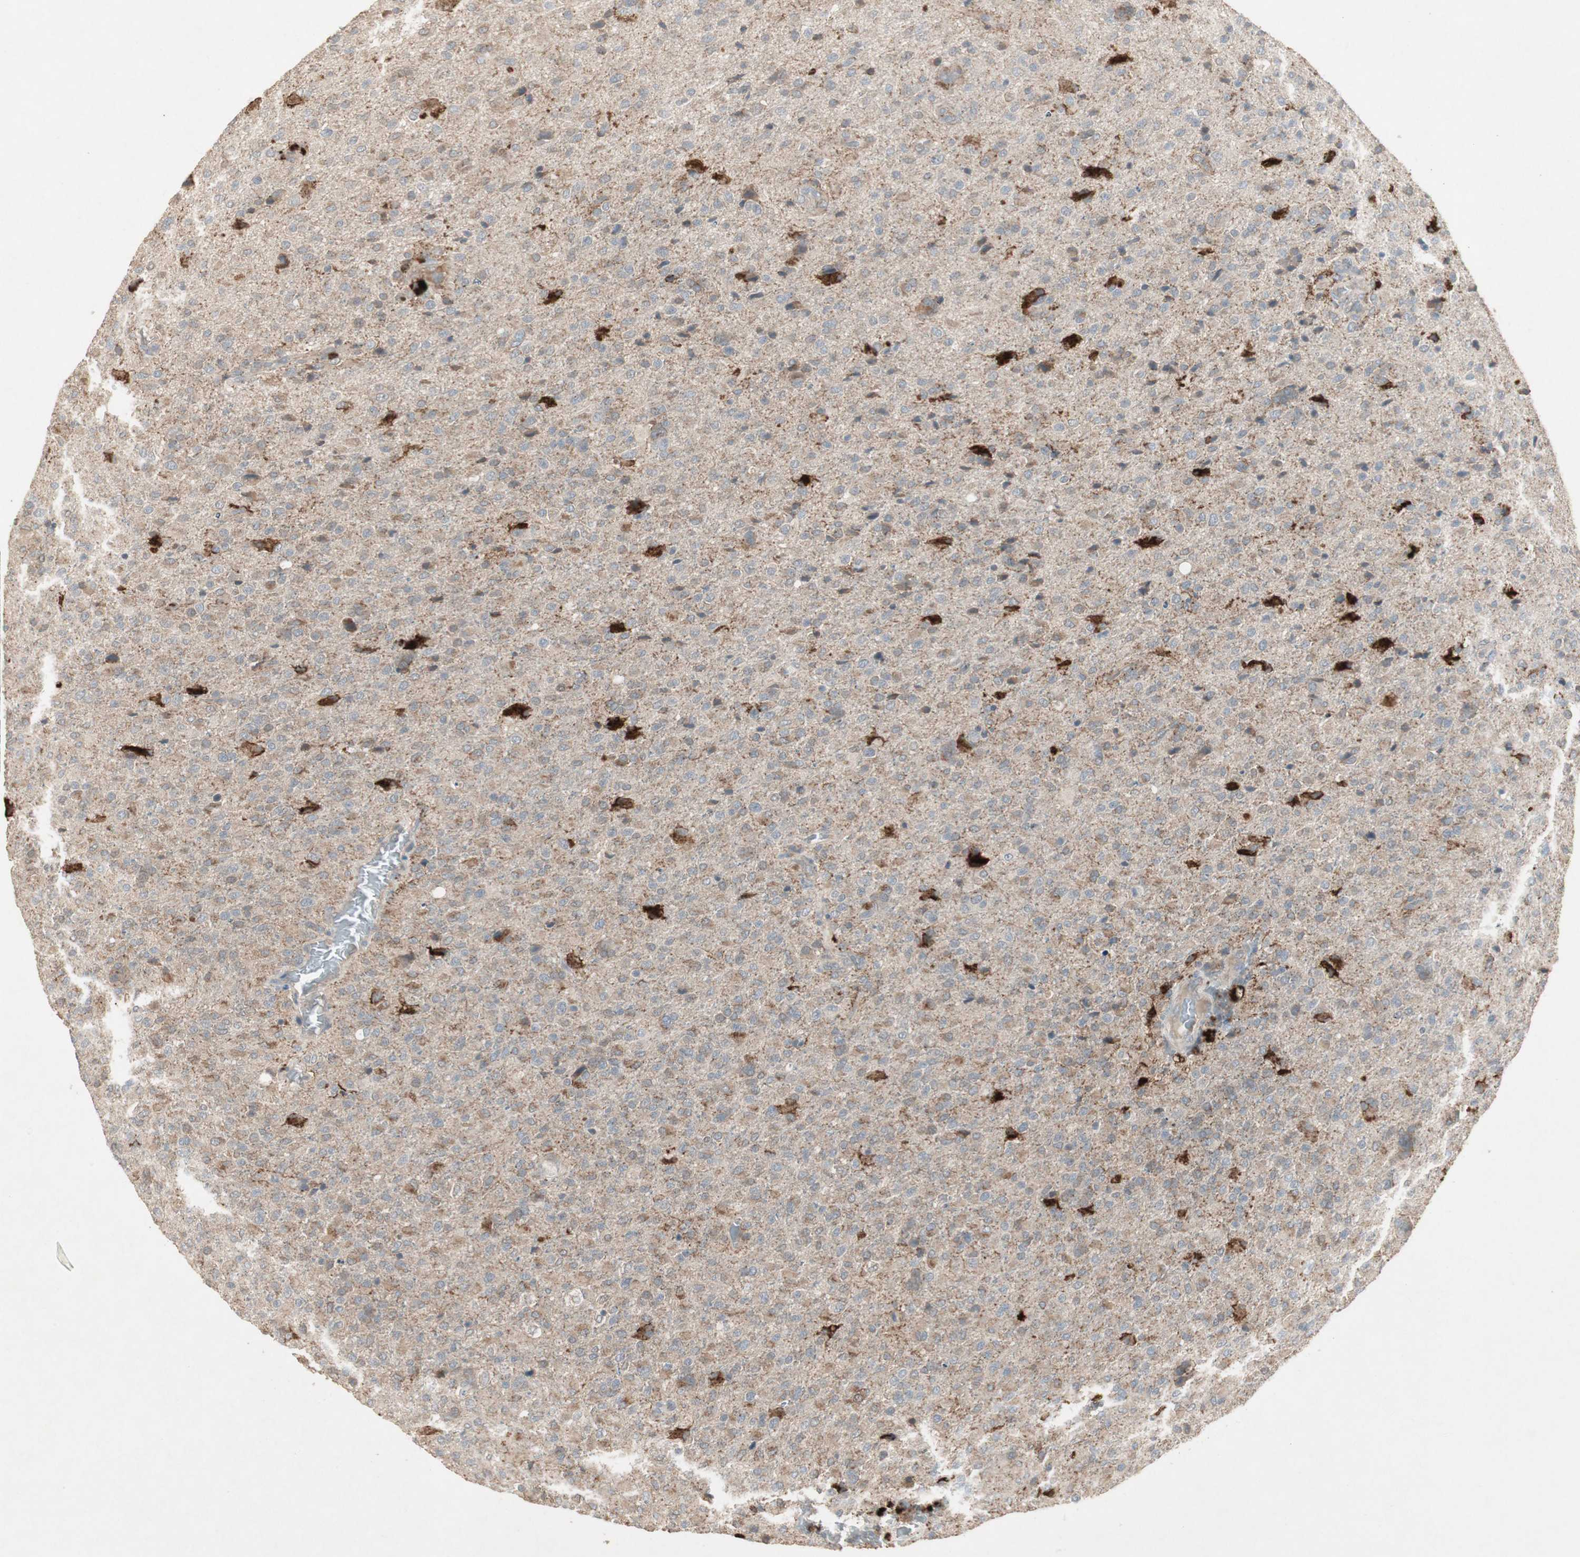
{"staining": {"intensity": "strong", "quantity": "<25%", "location": "cytoplasmic/membranous"}, "tissue": "glioma", "cell_type": "Tumor cells", "image_type": "cancer", "snomed": [{"axis": "morphology", "description": "Glioma, malignant, High grade"}, {"axis": "topography", "description": "Brain"}], "caption": "Protein expression analysis of high-grade glioma (malignant) demonstrates strong cytoplasmic/membranous positivity in approximately <25% of tumor cells. The protein of interest is shown in brown color, while the nuclei are stained blue.", "gene": "JMJD7-PLA2G4B", "patient": {"sex": "male", "age": 71}}